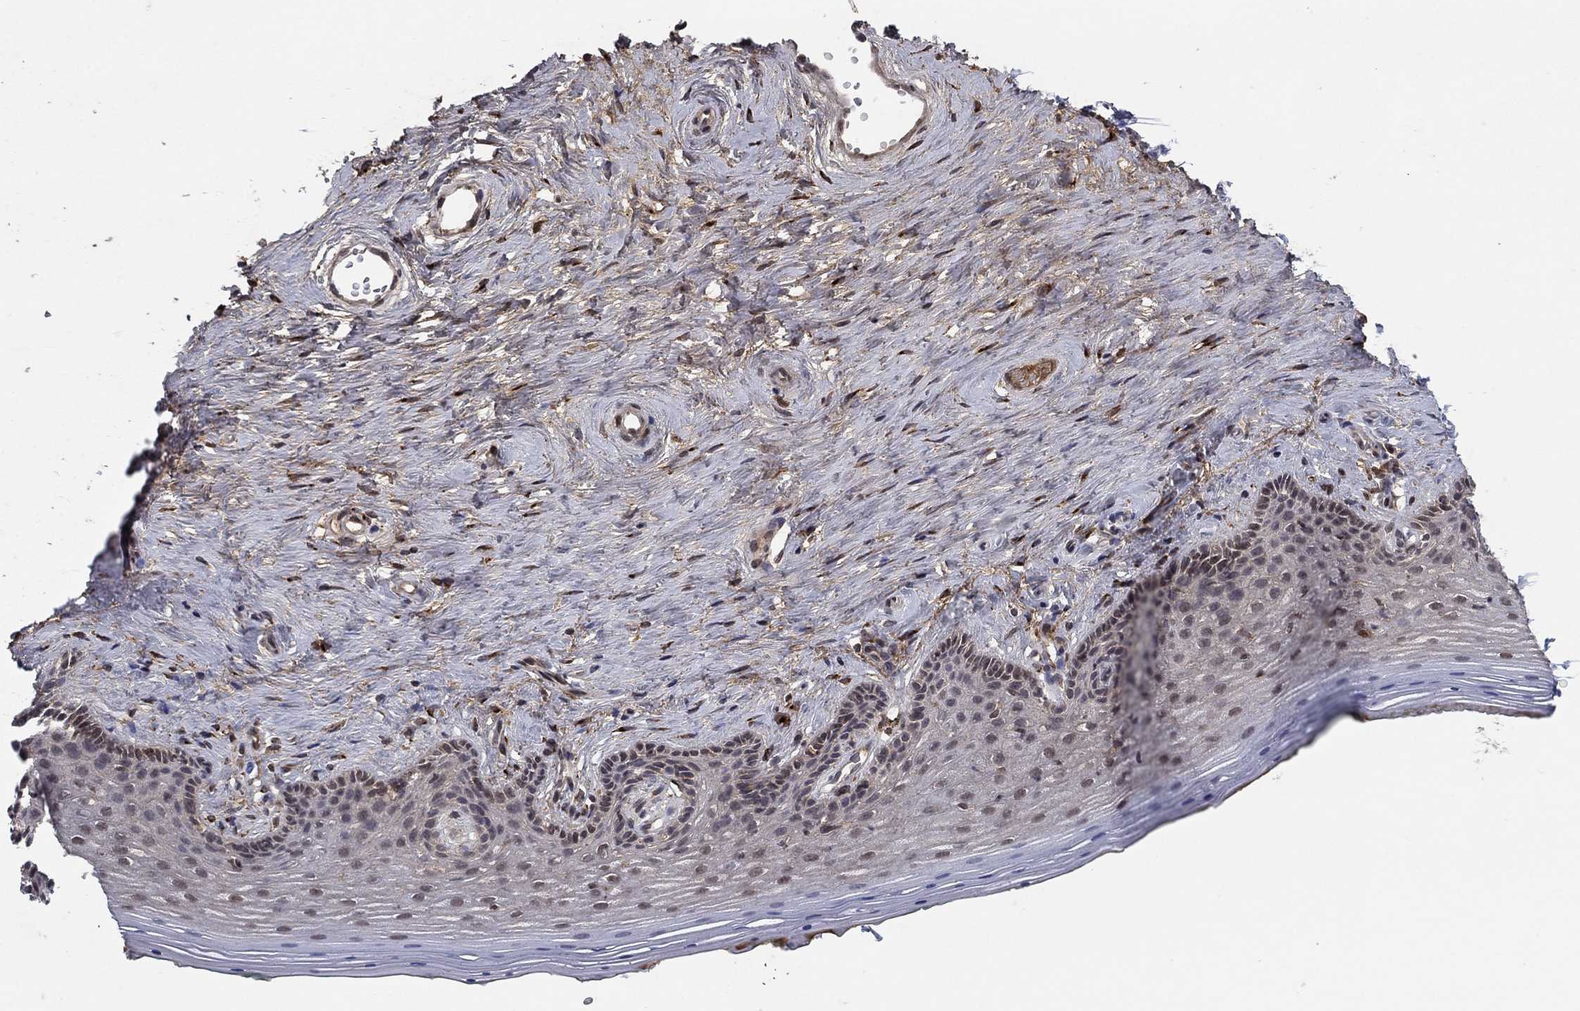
{"staining": {"intensity": "negative", "quantity": "none", "location": "none"}, "tissue": "vagina", "cell_type": "Squamous epithelial cells", "image_type": "normal", "snomed": [{"axis": "morphology", "description": "Normal tissue, NOS"}, {"axis": "topography", "description": "Vagina"}], "caption": "High magnification brightfield microscopy of benign vagina stained with DAB (3,3'-diaminobenzidine) (brown) and counterstained with hematoxylin (blue): squamous epithelial cells show no significant positivity. The staining was performed using DAB (3,3'-diaminobenzidine) to visualize the protein expression in brown, while the nuclei were stained in blue with hematoxylin (Magnification: 20x).", "gene": "PTGDS", "patient": {"sex": "female", "age": 45}}